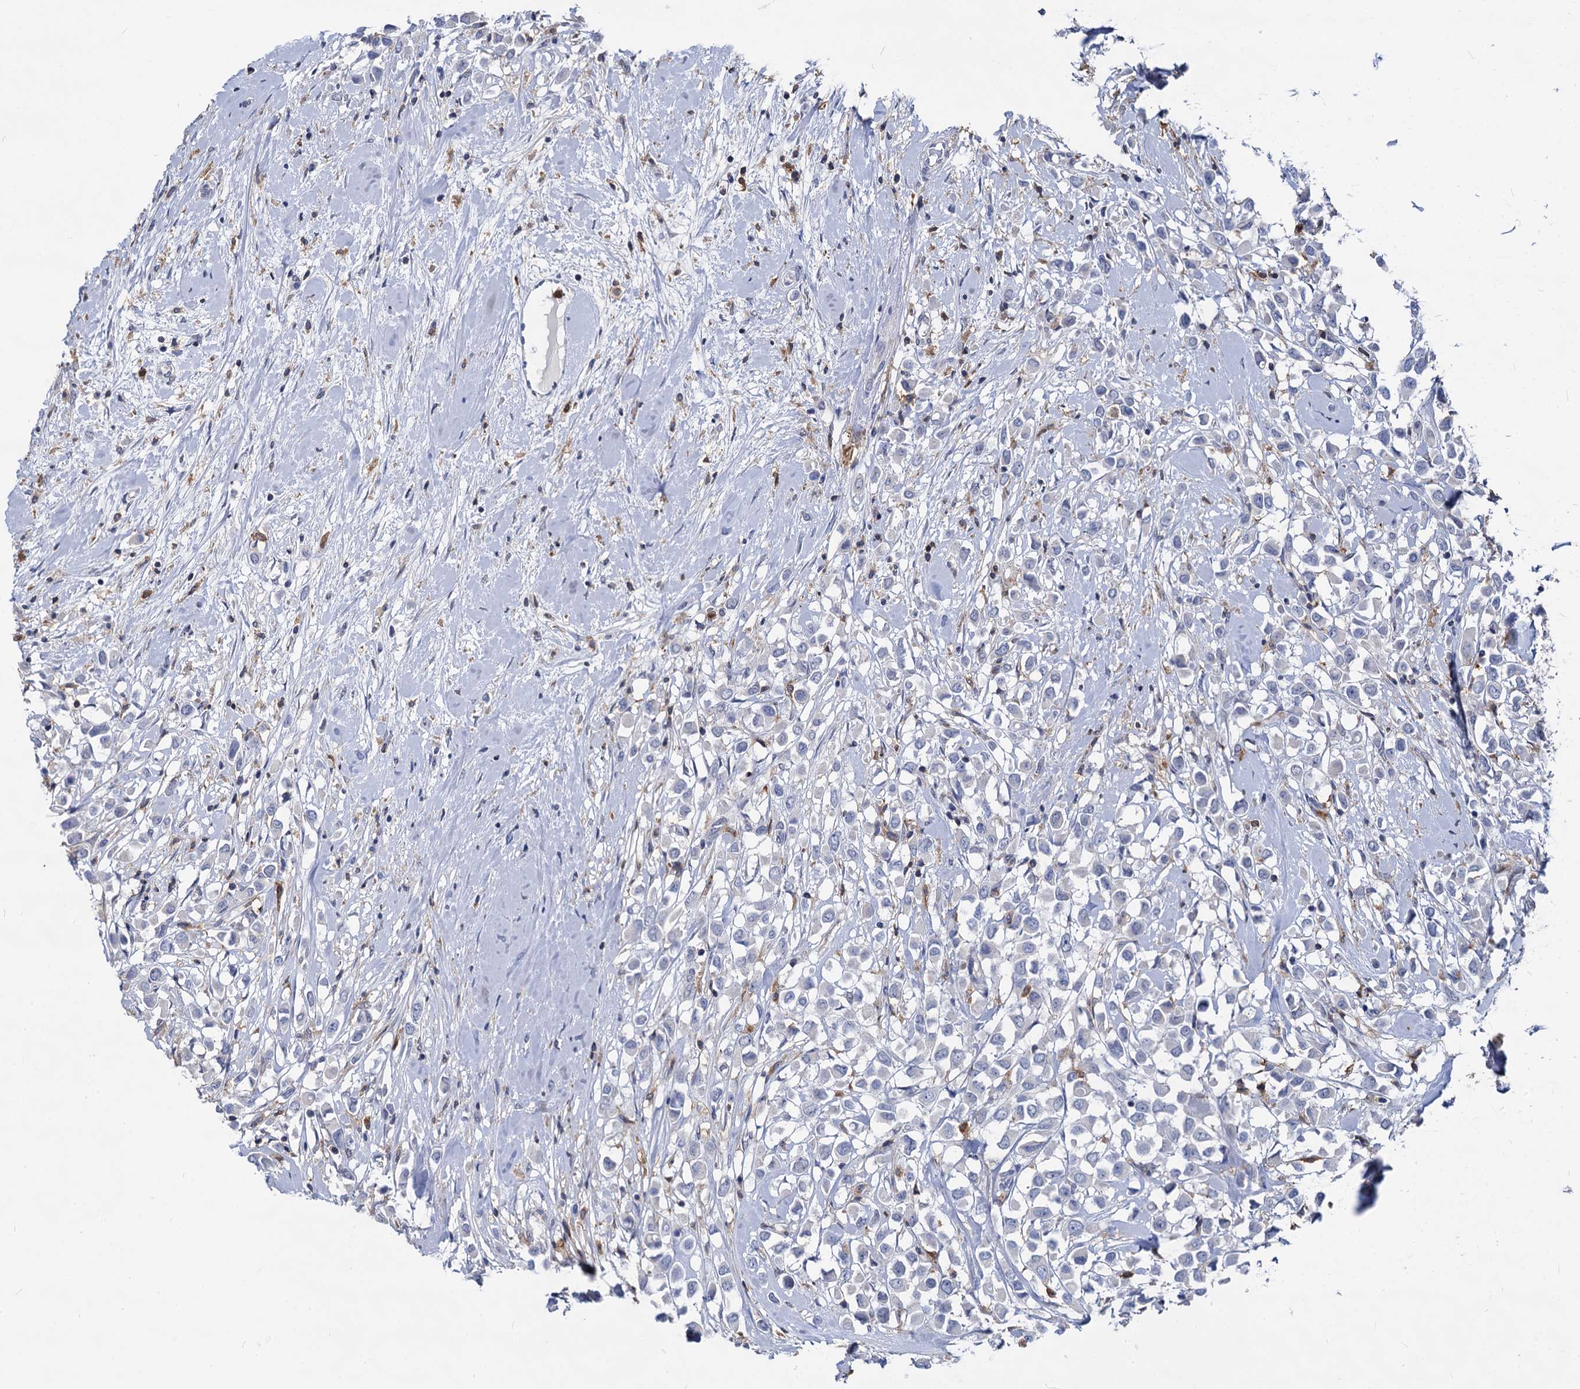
{"staining": {"intensity": "negative", "quantity": "none", "location": "none"}, "tissue": "breast cancer", "cell_type": "Tumor cells", "image_type": "cancer", "snomed": [{"axis": "morphology", "description": "Duct carcinoma"}, {"axis": "topography", "description": "Breast"}], "caption": "A photomicrograph of human breast cancer is negative for staining in tumor cells. Brightfield microscopy of immunohistochemistry stained with DAB (3,3'-diaminobenzidine) (brown) and hematoxylin (blue), captured at high magnification.", "gene": "RHOG", "patient": {"sex": "female", "age": 87}}